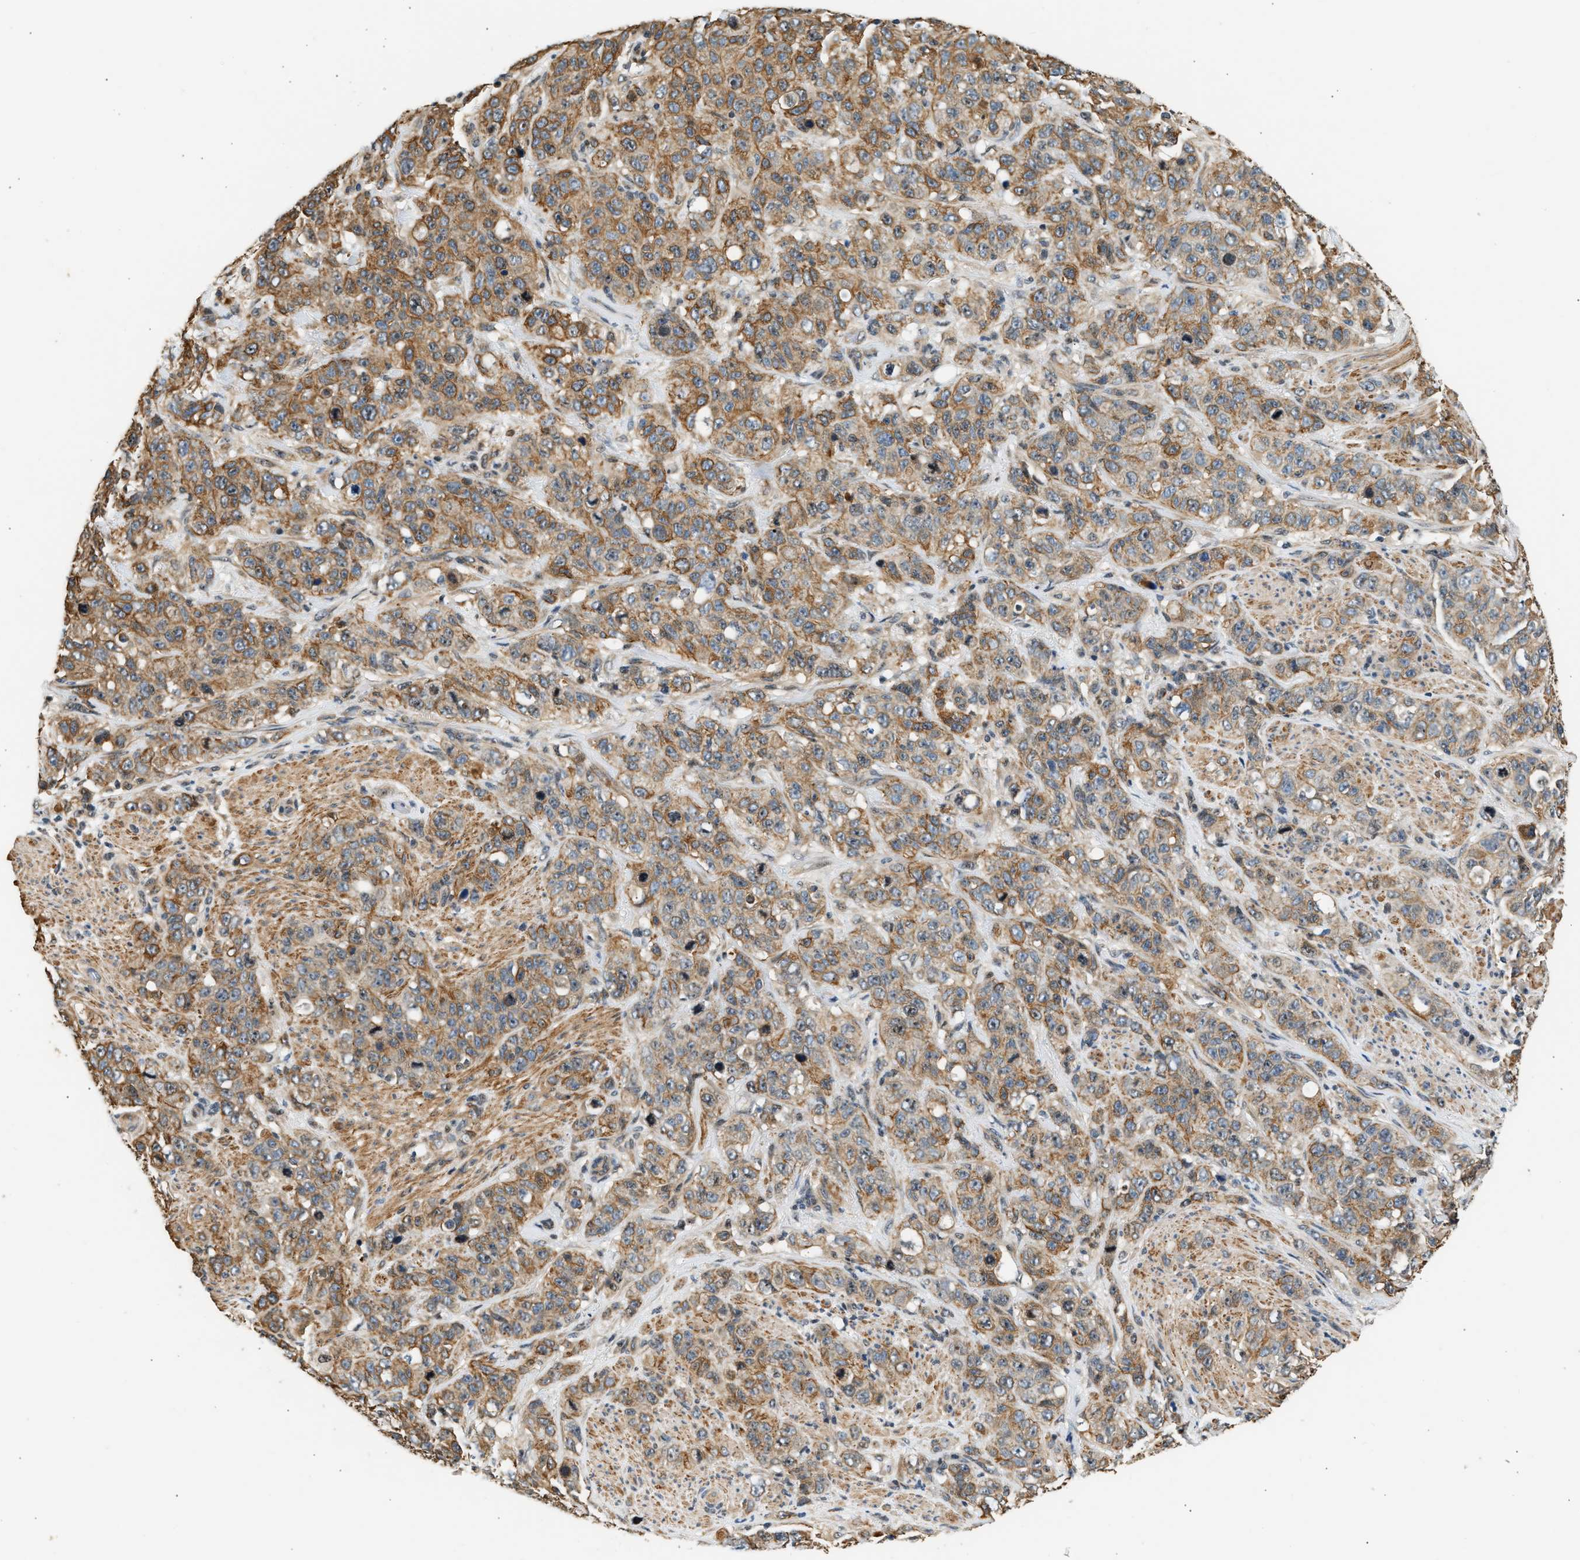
{"staining": {"intensity": "moderate", "quantity": ">75%", "location": "cytoplasmic/membranous"}, "tissue": "stomach cancer", "cell_type": "Tumor cells", "image_type": "cancer", "snomed": [{"axis": "morphology", "description": "Adenocarcinoma, NOS"}, {"axis": "topography", "description": "Stomach"}], "caption": "Adenocarcinoma (stomach) was stained to show a protein in brown. There is medium levels of moderate cytoplasmic/membranous staining in about >75% of tumor cells. (Brightfield microscopy of DAB IHC at high magnification).", "gene": "WDR31", "patient": {"sex": "male", "age": 48}}